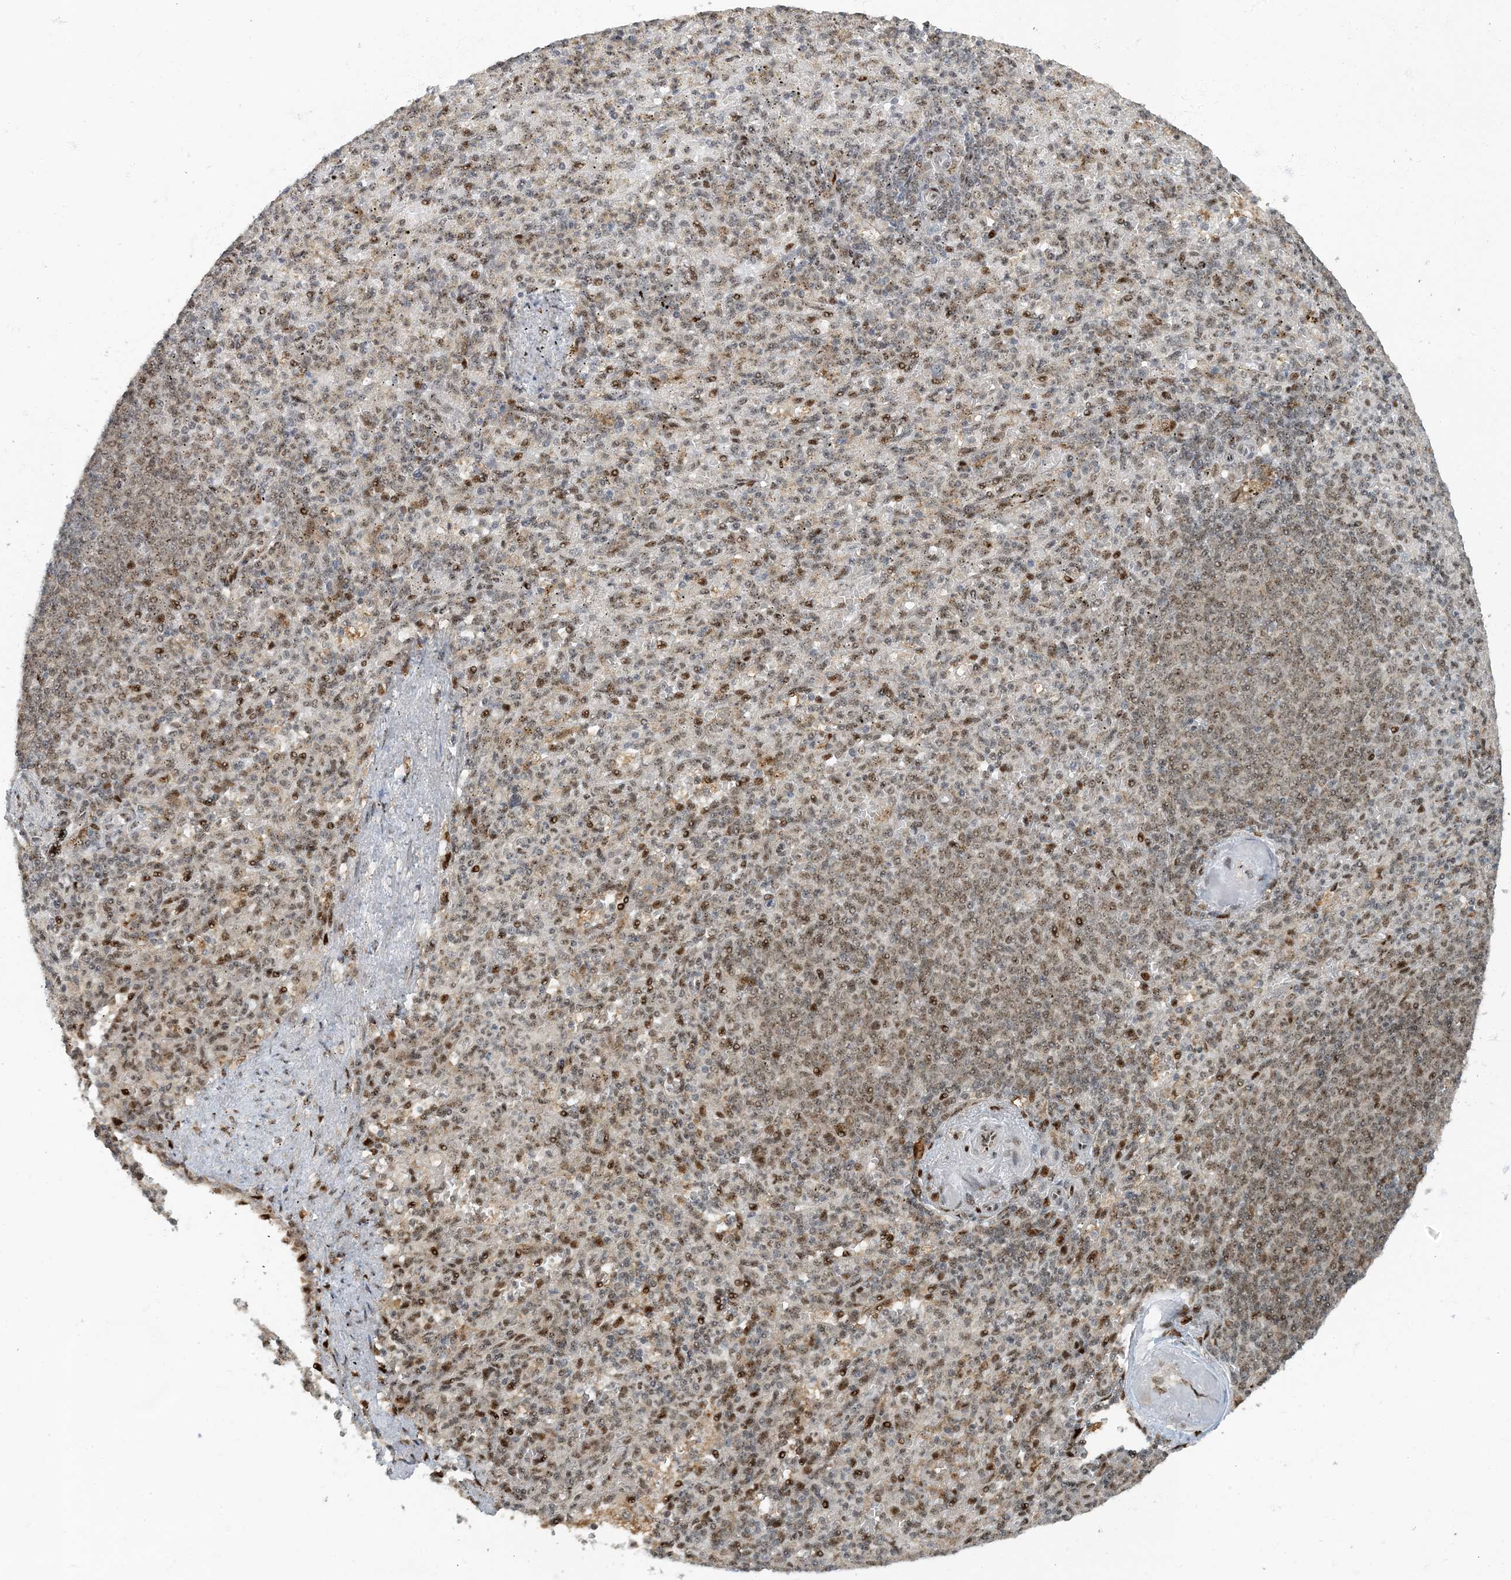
{"staining": {"intensity": "moderate", "quantity": "<25%", "location": "nuclear"}, "tissue": "spleen", "cell_type": "Cells in red pulp", "image_type": "normal", "snomed": [{"axis": "morphology", "description": "Normal tissue, NOS"}, {"axis": "topography", "description": "Spleen"}], "caption": "Spleen stained with a brown dye displays moderate nuclear positive positivity in about <25% of cells in red pulp.", "gene": "MBD1", "patient": {"sex": "female", "age": 74}}